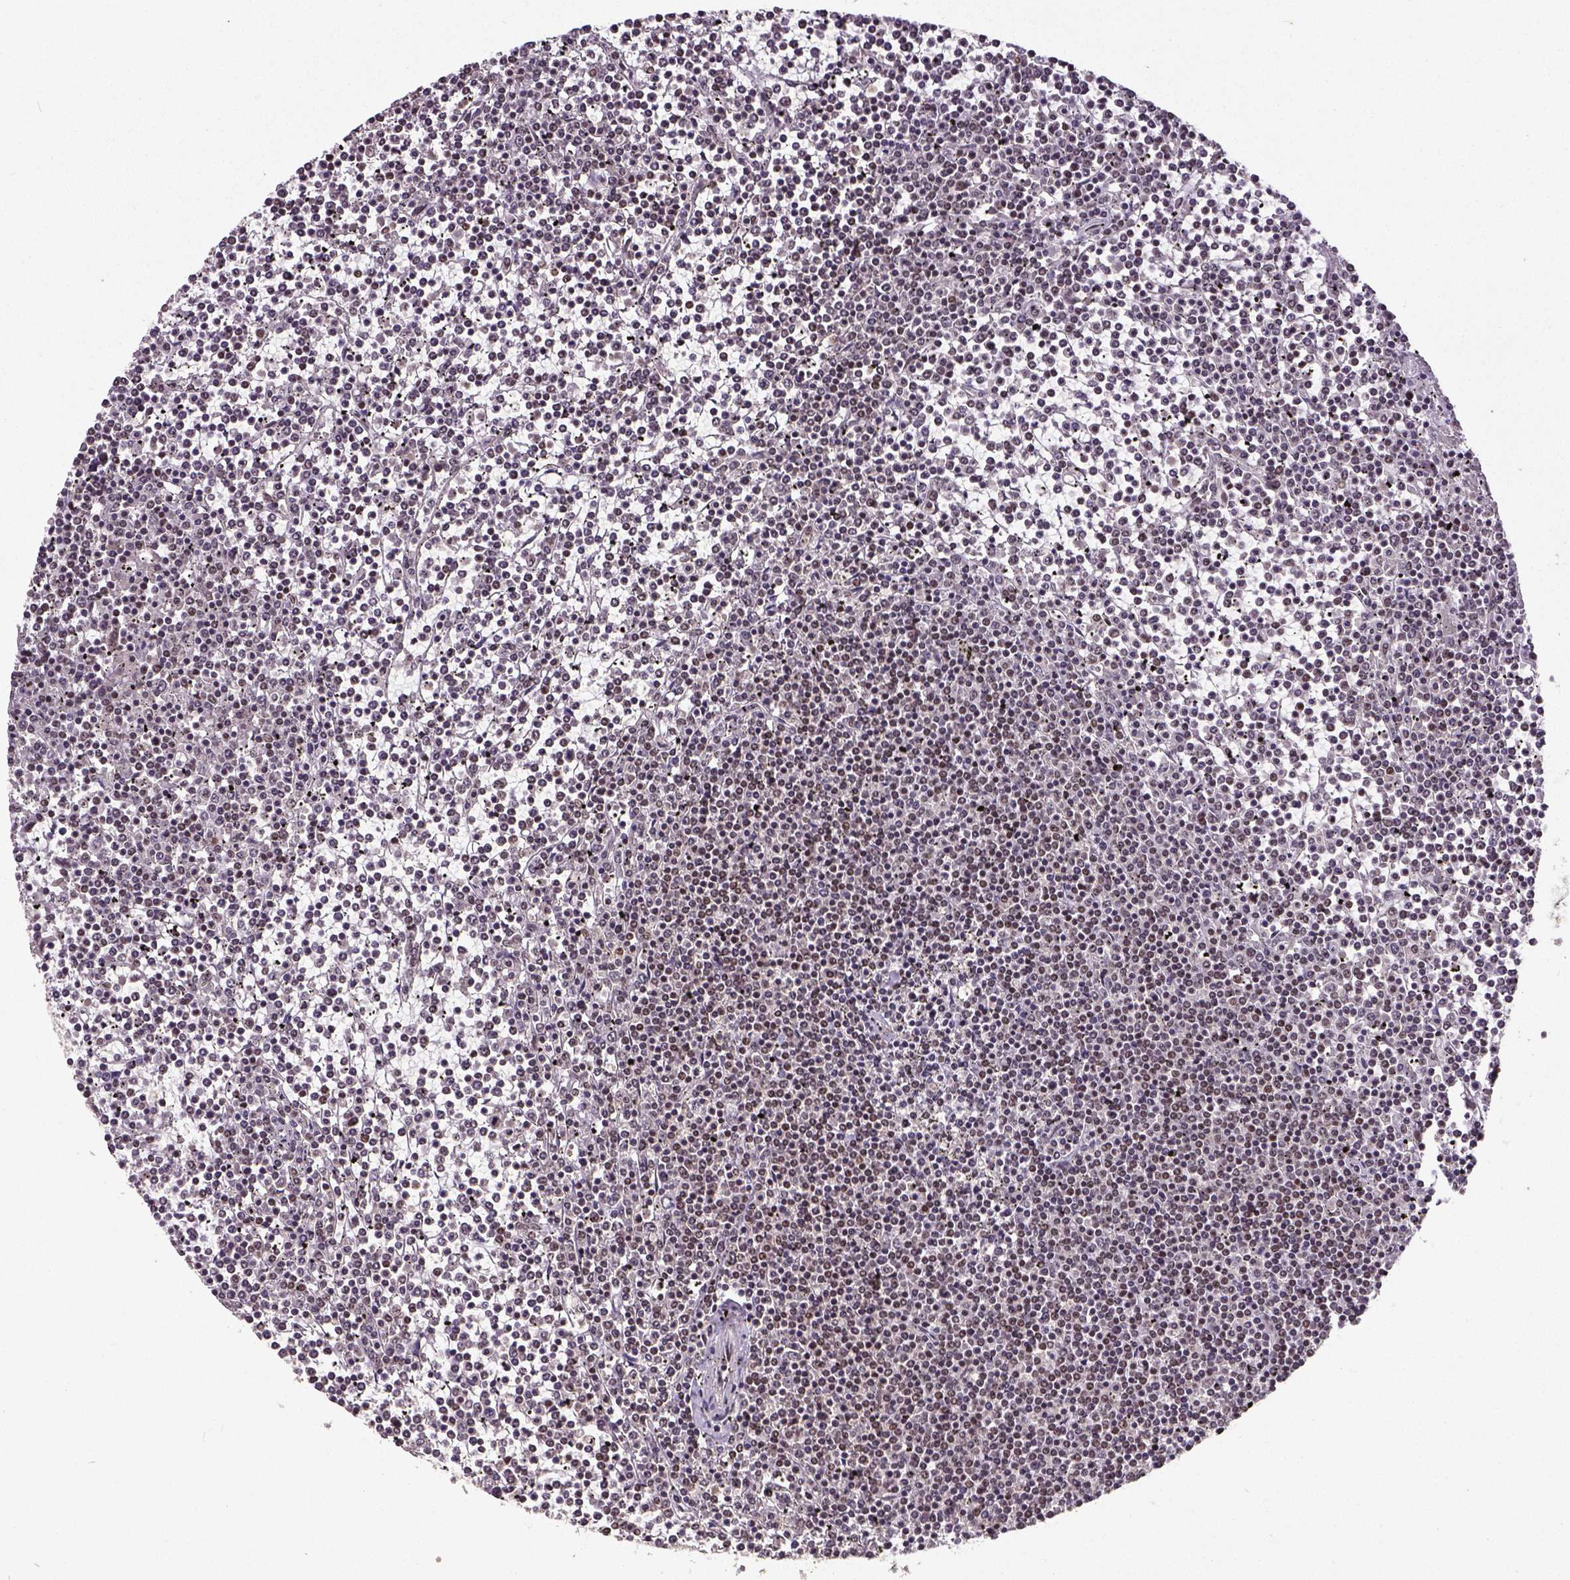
{"staining": {"intensity": "moderate", "quantity": "<25%", "location": "nuclear"}, "tissue": "lymphoma", "cell_type": "Tumor cells", "image_type": "cancer", "snomed": [{"axis": "morphology", "description": "Malignant lymphoma, non-Hodgkin's type, Low grade"}, {"axis": "topography", "description": "Spleen"}], "caption": "A brown stain highlights moderate nuclear staining of a protein in human malignant lymphoma, non-Hodgkin's type (low-grade) tumor cells.", "gene": "ATRX", "patient": {"sex": "female", "age": 19}}